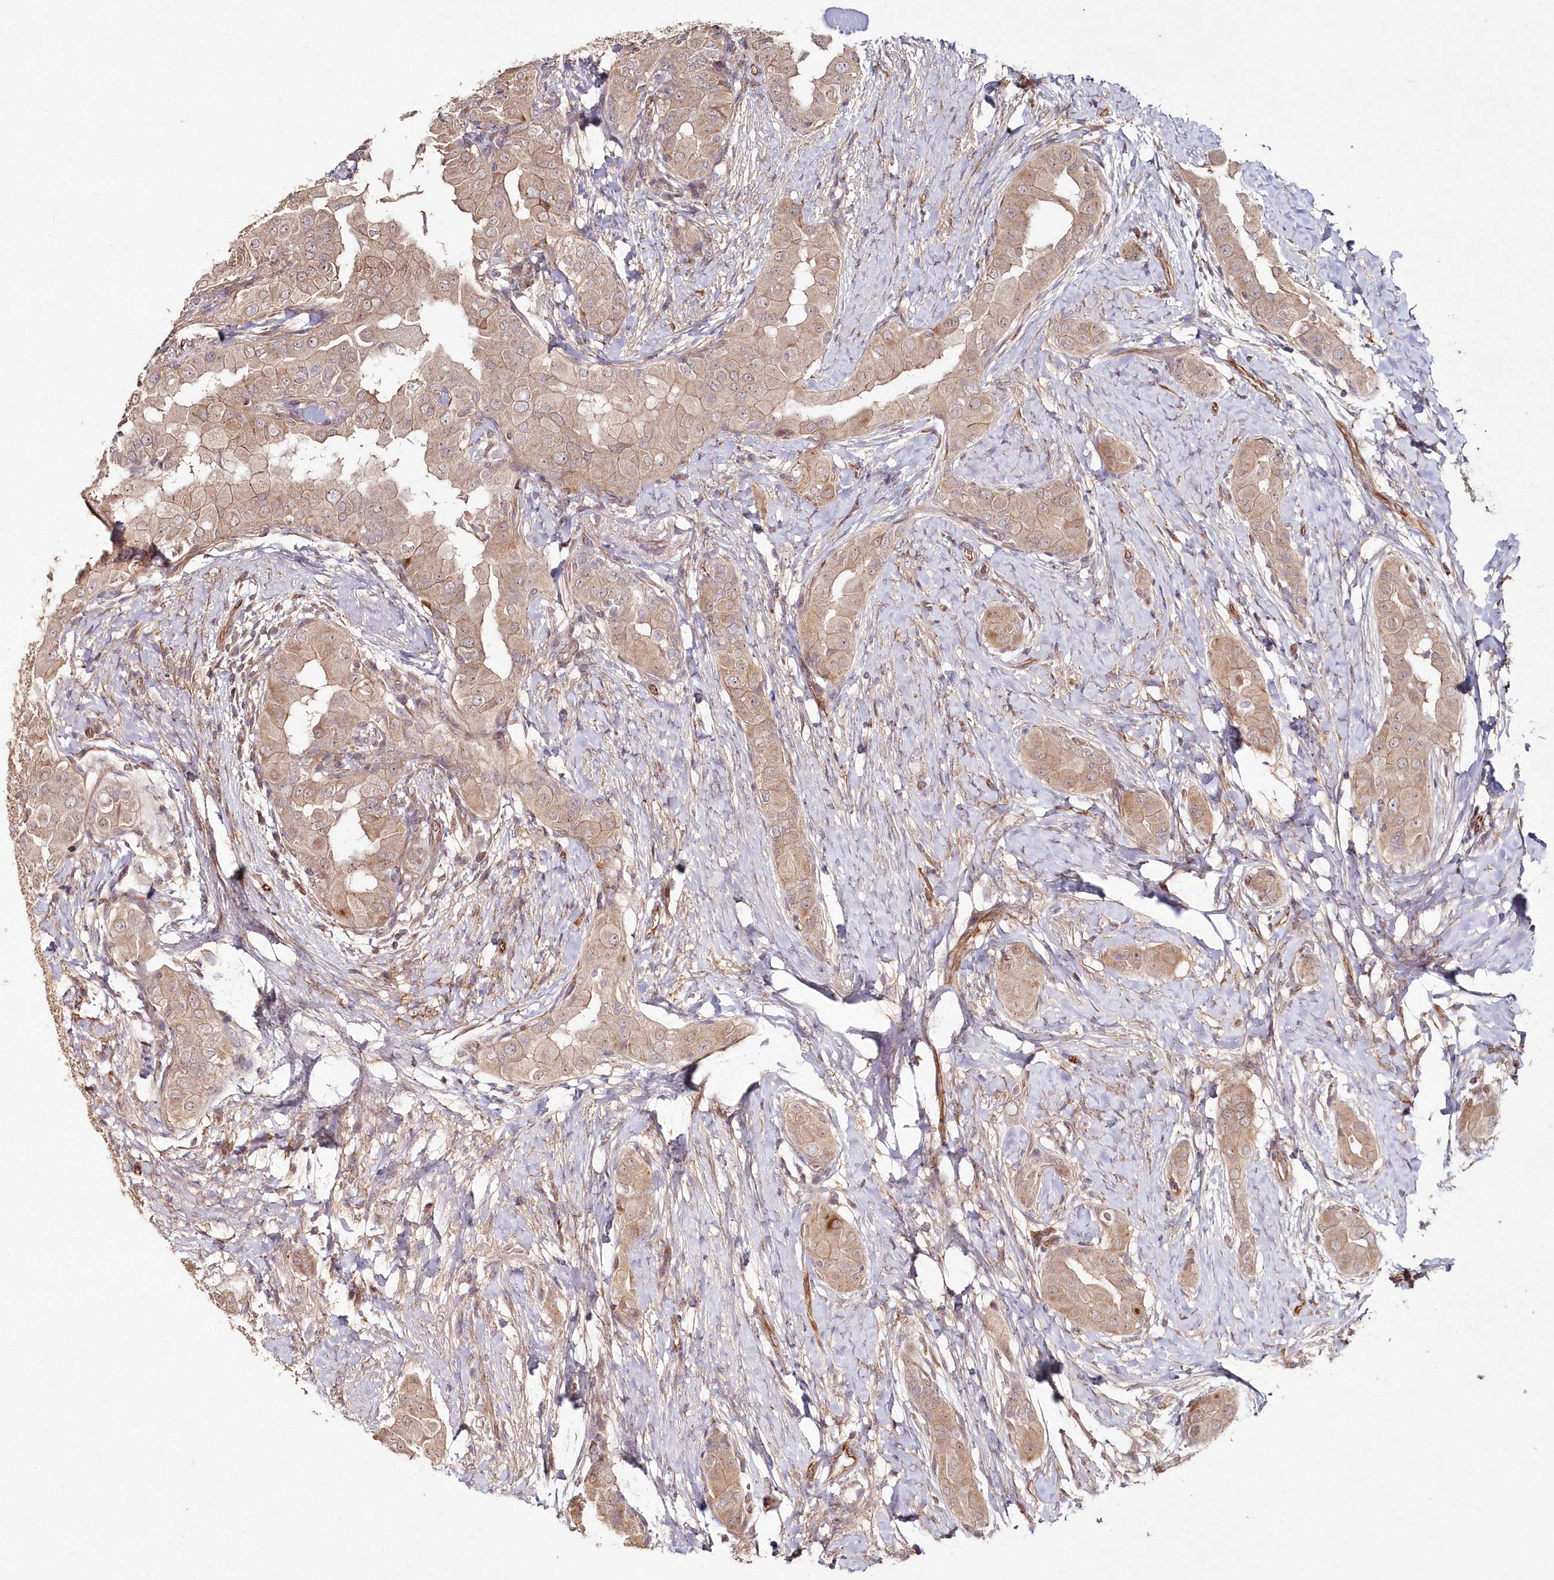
{"staining": {"intensity": "moderate", "quantity": ">75%", "location": "cytoplasmic/membranous"}, "tissue": "thyroid cancer", "cell_type": "Tumor cells", "image_type": "cancer", "snomed": [{"axis": "morphology", "description": "Papillary adenocarcinoma, NOS"}, {"axis": "topography", "description": "Thyroid gland"}], "caption": "DAB immunohistochemical staining of human papillary adenocarcinoma (thyroid) exhibits moderate cytoplasmic/membranous protein positivity in about >75% of tumor cells. (brown staining indicates protein expression, while blue staining denotes nuclei).", "gene": "HYCC2", "patient": {"sex": "male", "age": 33}}